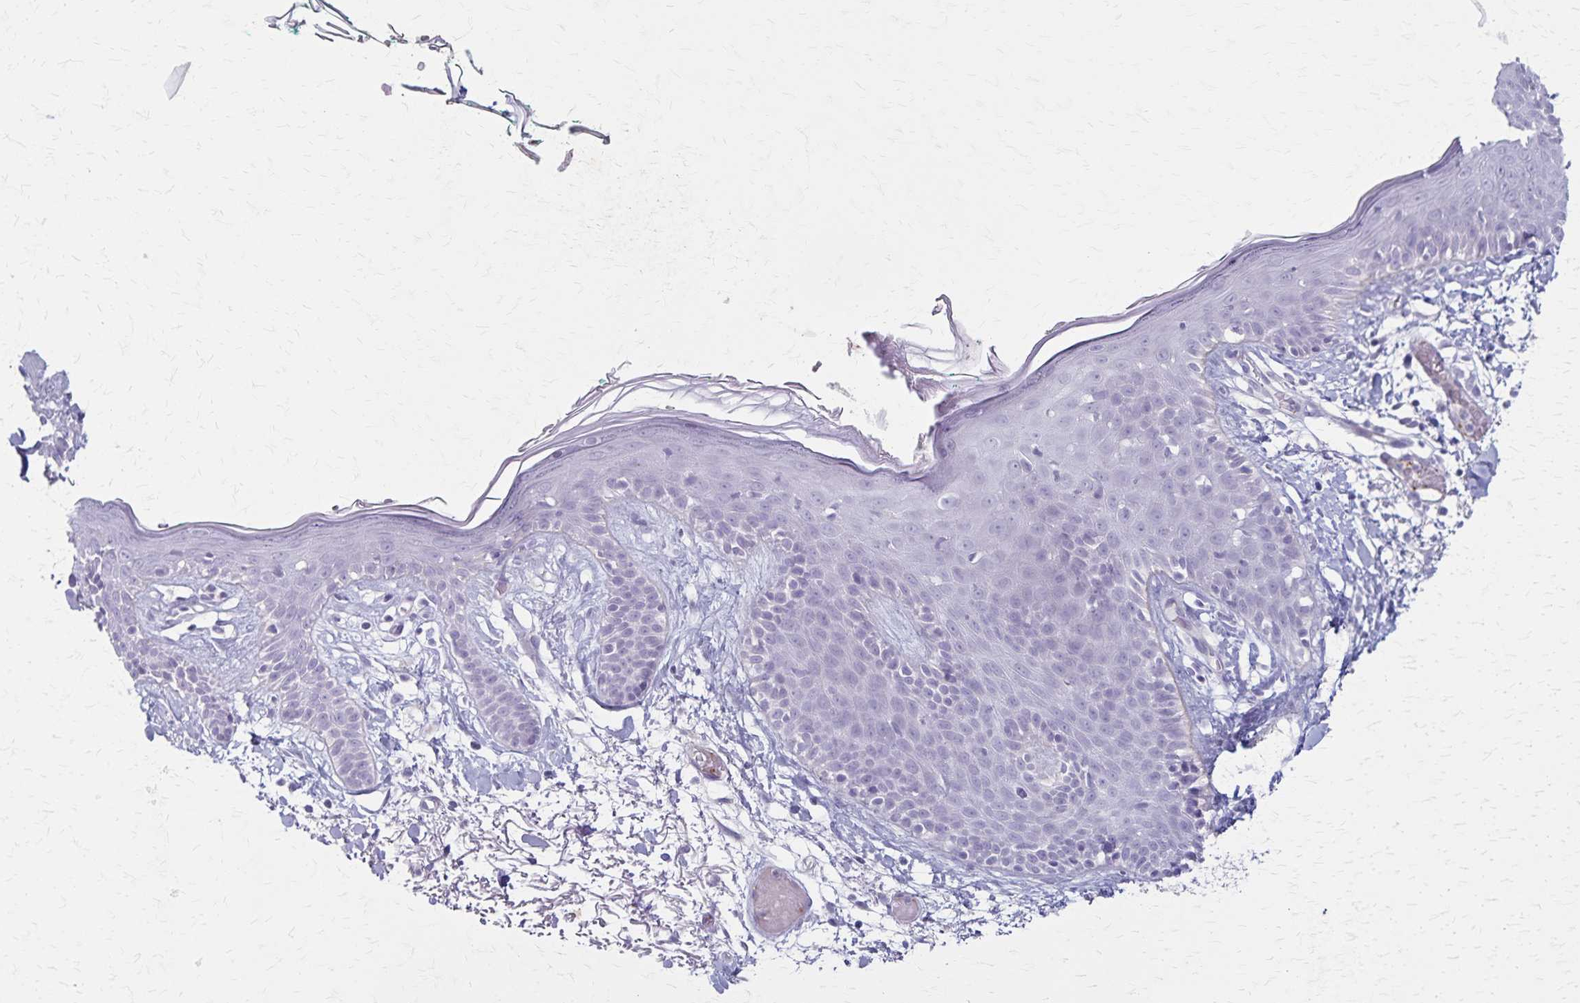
{"staining": {"intensity": "negative", "quantity": "none", "location": "none"}, "tissue": "skin", "cell_type": "Fibroblasts", "image_type": "normal", "snomed": [{"axis": "morphology", "description": "Normal tissue, NOS"}, {"axis": "topography", "description": "Skin"}], "caption": "IHC histopathology image of unremarkable skin: human skin stained with DAB (3,3'-diaminobenzidine) exhibits no significant protein positivity in fibroblasts.", "gene": "RASL10B", "patient": {"sex": "male", "age": 79}}